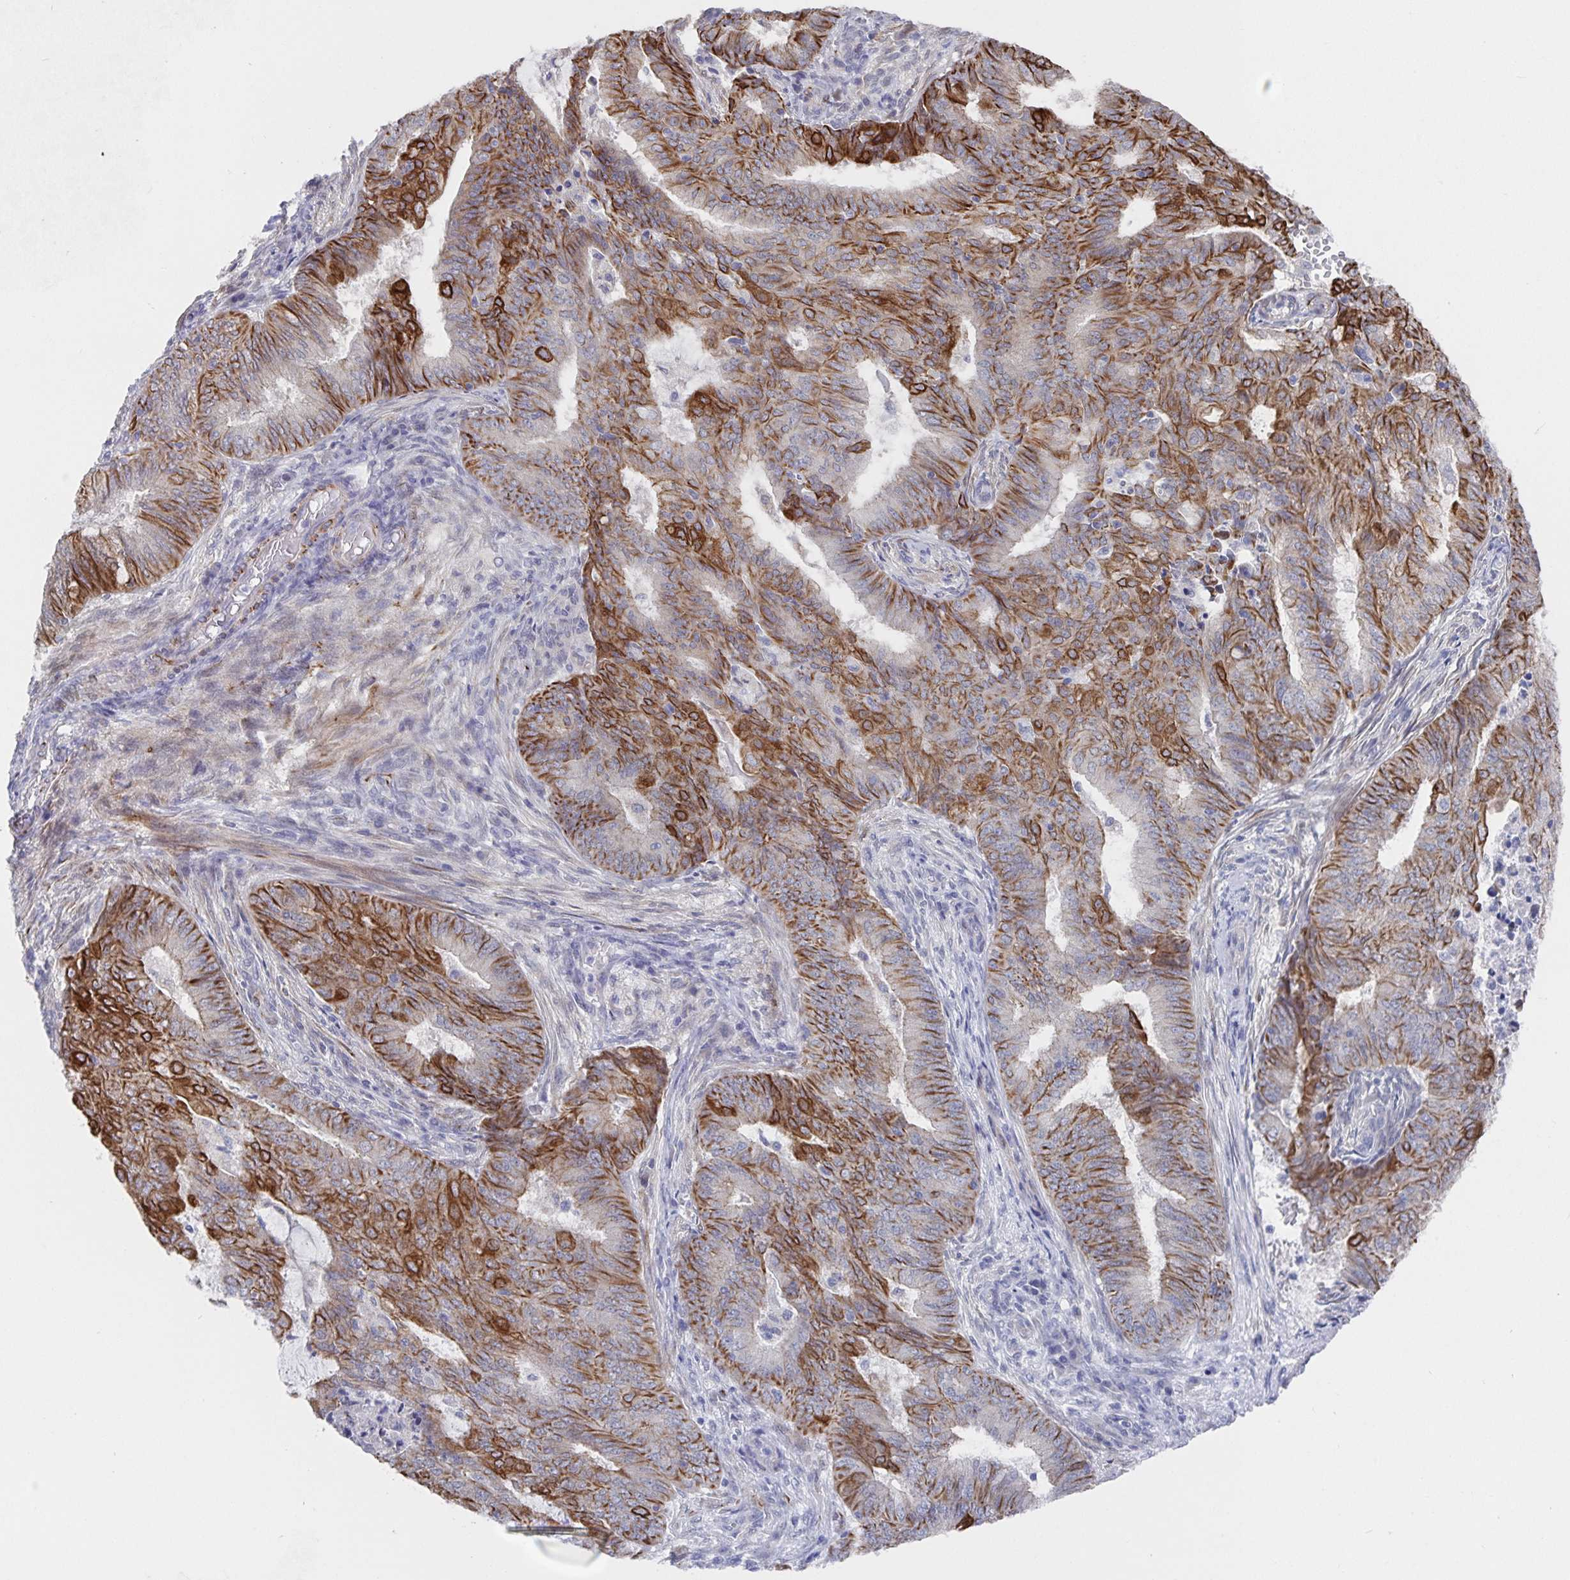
{"staining": {"intensity": "strong", "quantity": "<25%", "location": "cytoplasmic/membranous"}, "tissue": "endometrial cancer", "cell_type": "Tumor cells", "image_type": "cancer", "snomed": [{"axis": "morphology", "description": "Adenocarcinoma, NOS"}, {"axis": "topography", "description": "Endometrium"}], "caption": "DAB immunohistochemical staining of human endometrial adenocarcinoma shows strong cytoplasmic/membranous protein staining in approximately <25% of tumor cells.", "gene": "ZIK1", "patient": {"sex": "female", "age": 62}}